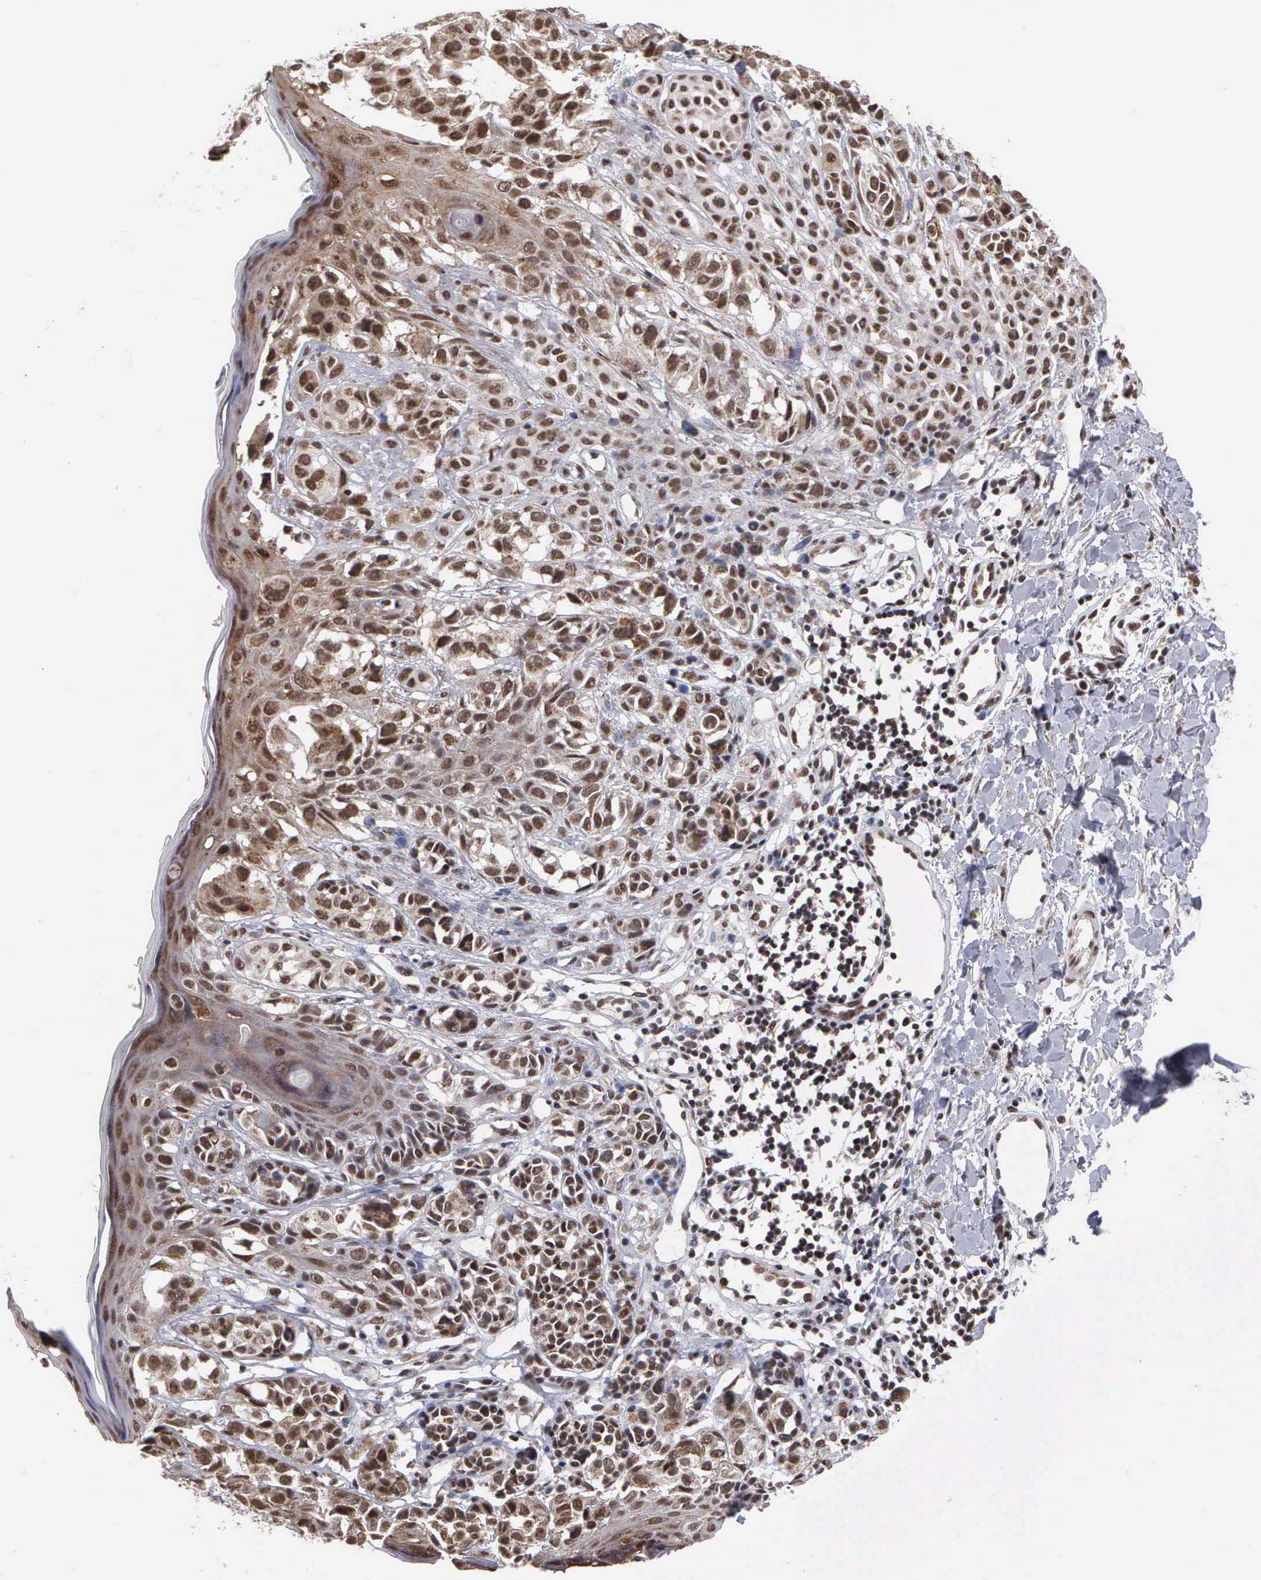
{"staining": {"intensity": "strong", "quantity": ">75%", "location": "nuclear"}, "tissue": "melanoma", "cell_type": "Tumor cells", "image_type": "cancer", "snomed": [{"axis": "morphology", "description": "Malignant melanoma, NOS"}, {"axis": "topography", "description": "Skin"}], "caption": "The histopathology image shows a brown stain indicating the presence of a protein in the nuclear of tumor cells in malignant melanoma.", "gene": "GTF2A1", "patient": {"sex": "male", "age": 40}}